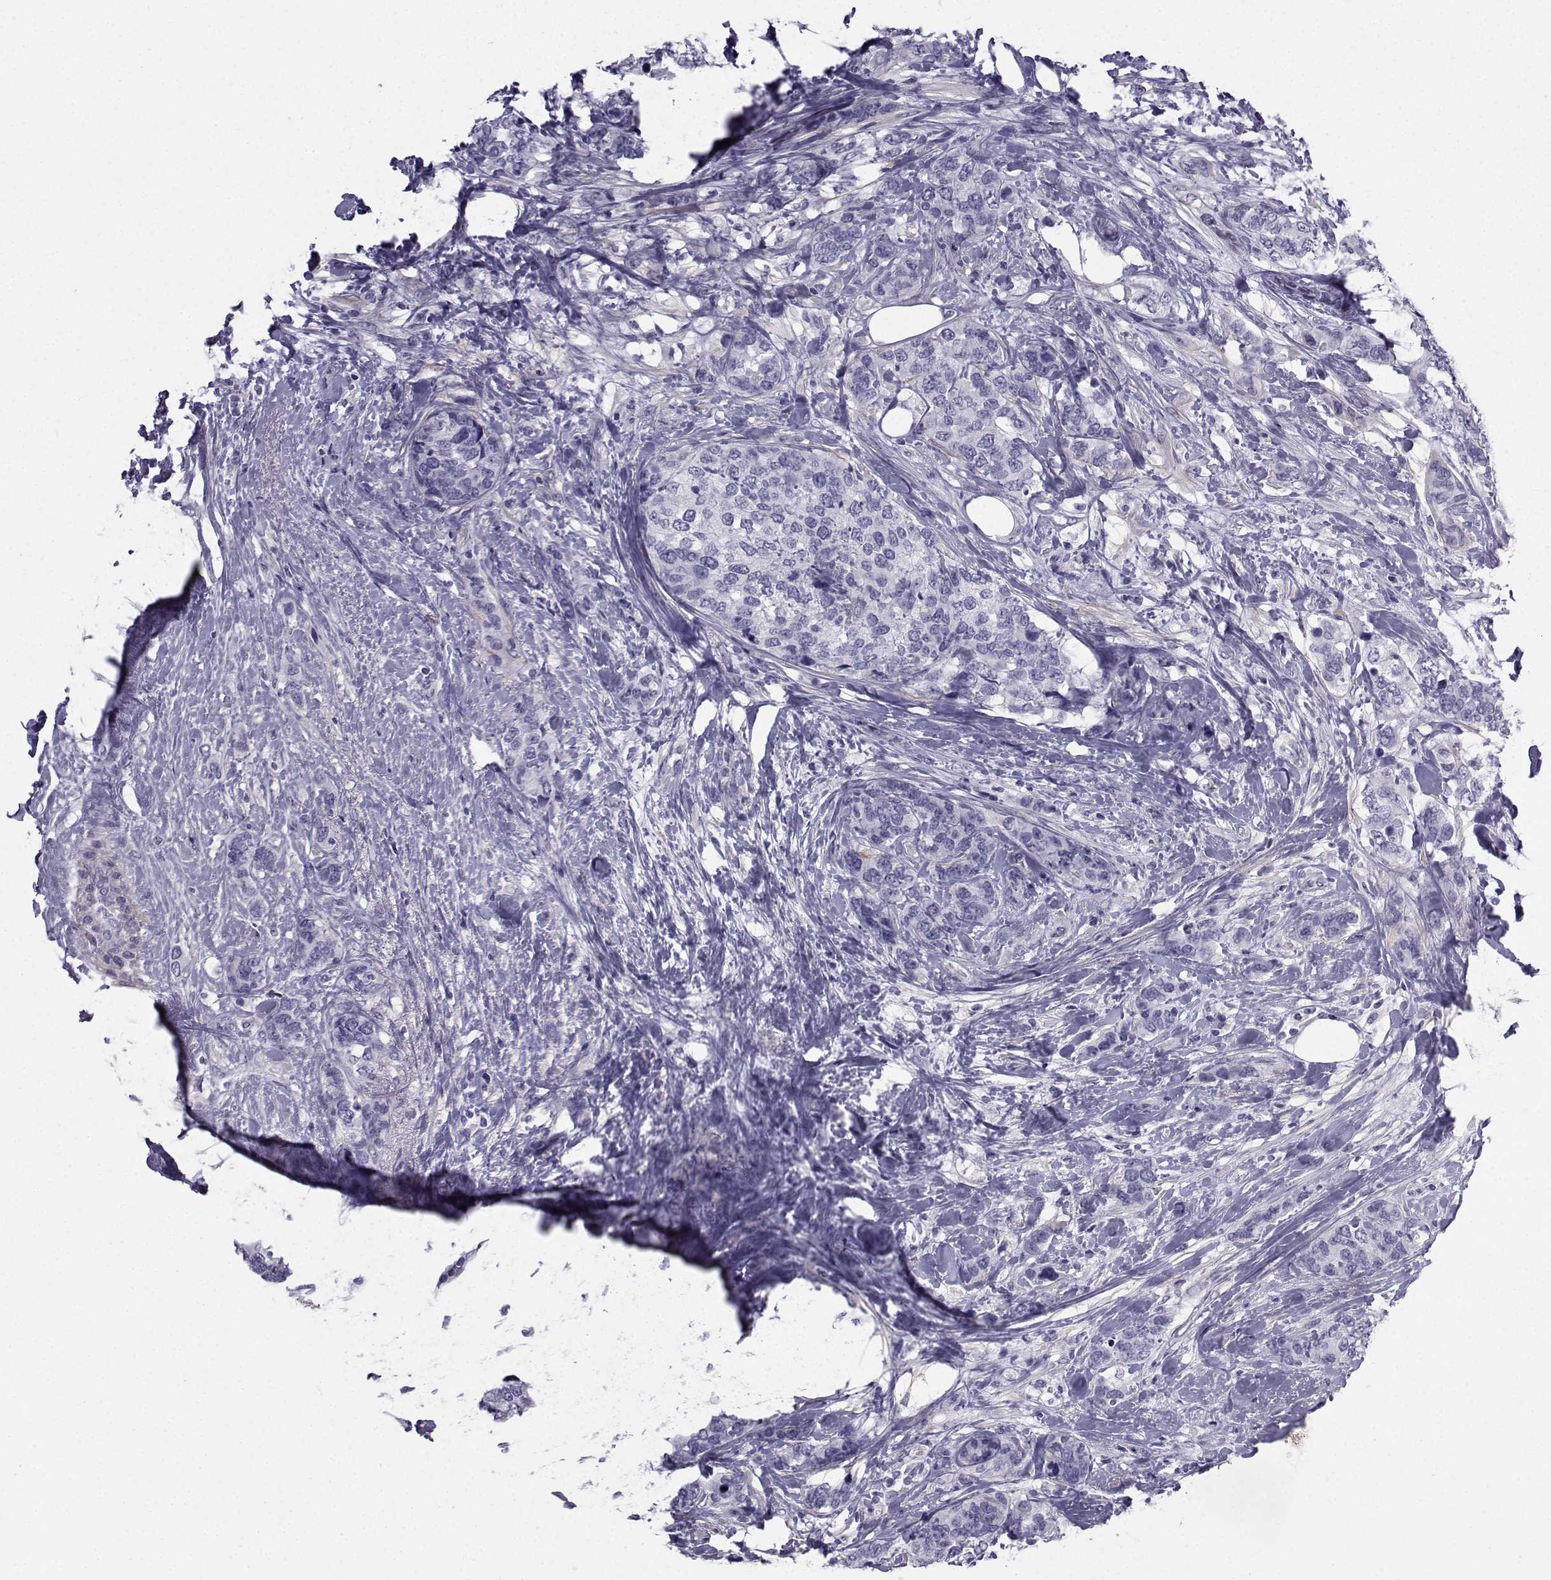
{"staining": {"intensity": "negative", "quantity": "none", "location": "none"}, "tissue": "breast cancer", "cell_type": "Tumor cells", "image_type": "cancer", "snomed": [{"axis": "morphology", "description": "Lobular carcinoma"}, {"axis": "topography", "description": "Breast"}], "caption": "A photomicrograph of human lobular carcinoma (breast) is negative for staining in tumor cells. (DAB immunohistochemistry (IHC) with hematoxylin counter stain).", "gene": "SPANXD", "patient": {"sex": "female", "age": 59}}